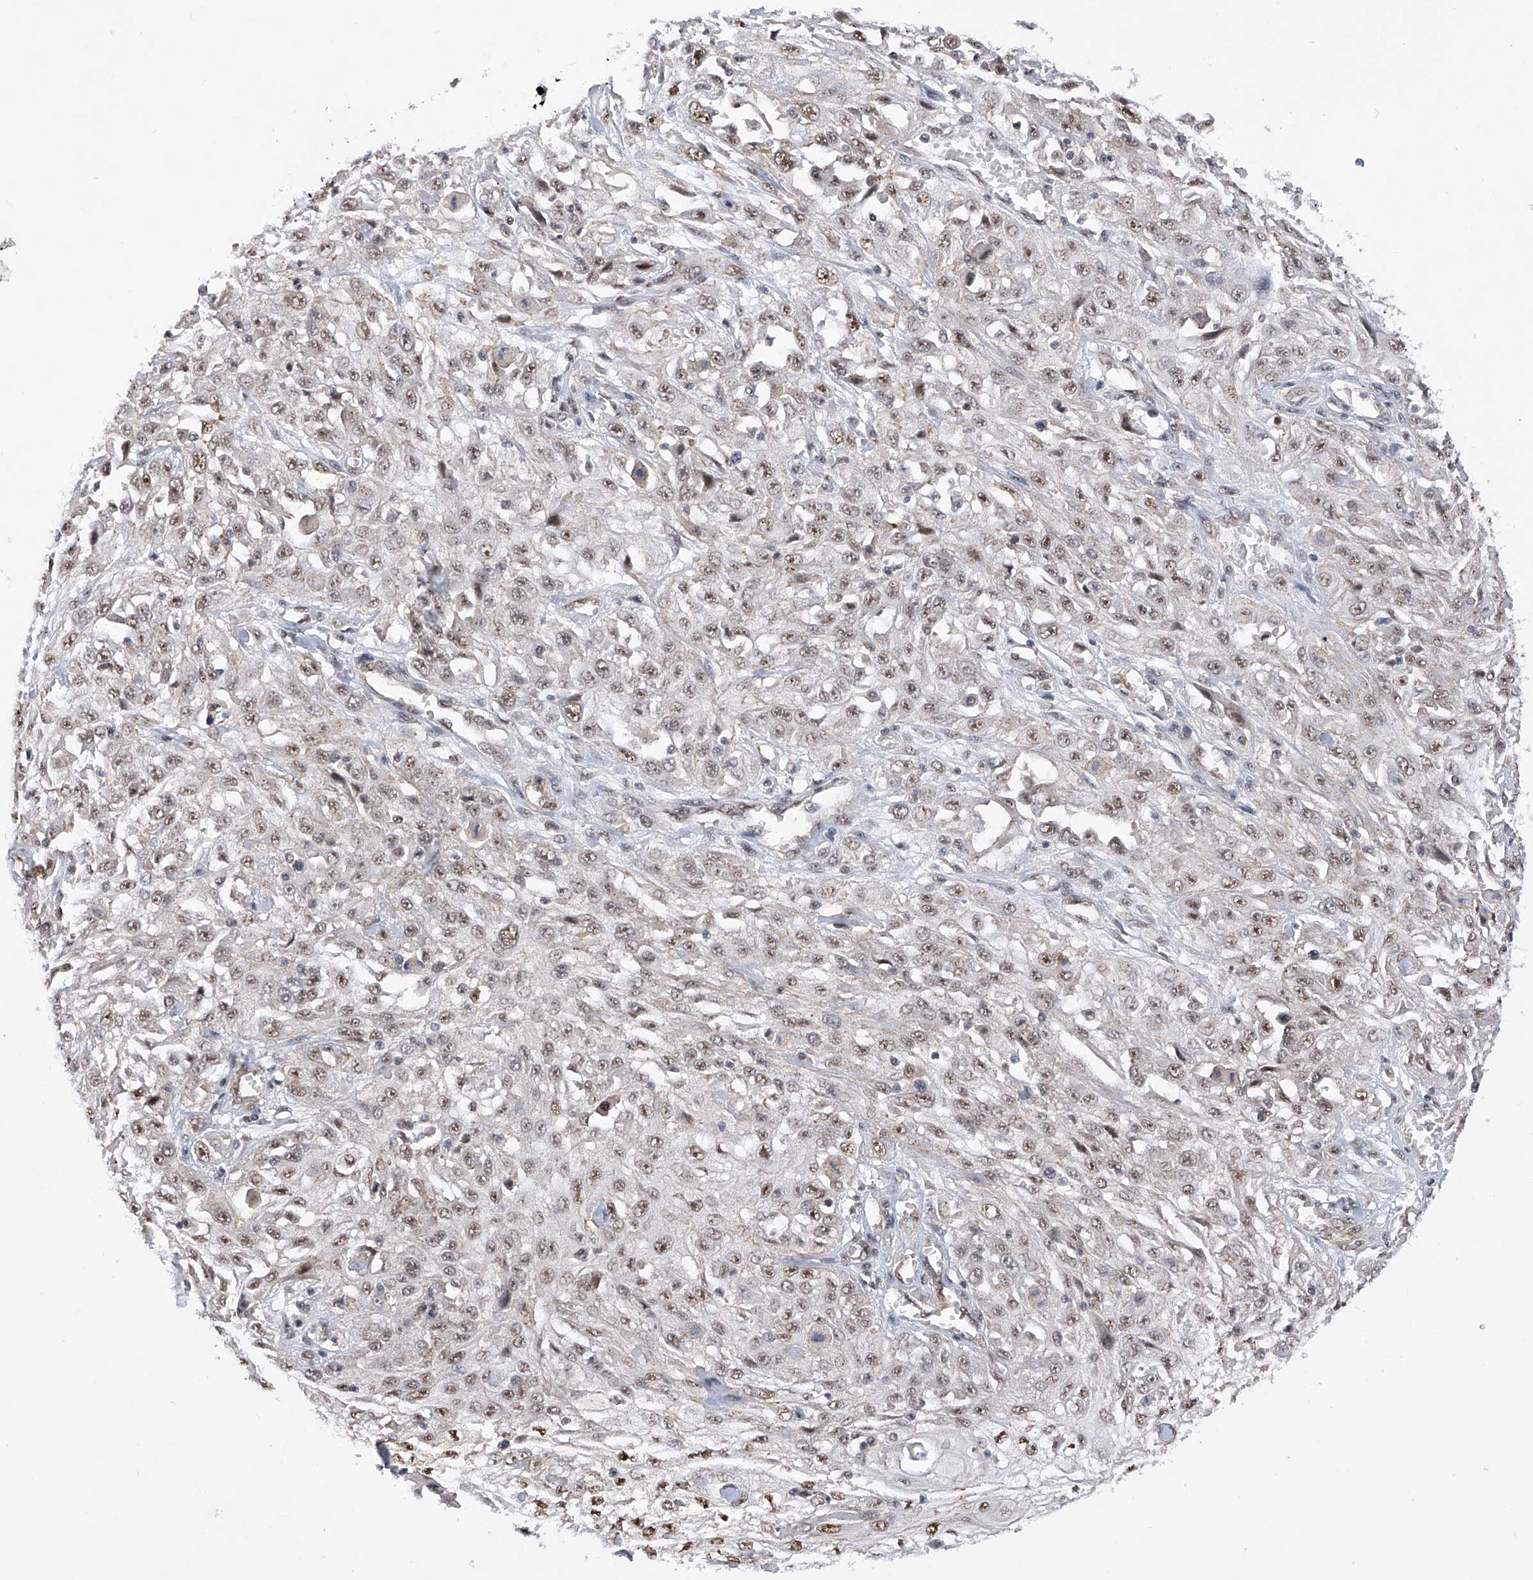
{"staining": {"intensity": "weak", "quantity": ">75%", "location": "nuclear"}, "tissue": "skin cancer", "cell_type": "Tumor cells", "image_type": "cancer", "snomed": [{"axis": "morphology", "description": "Squamous cell carcinoma, NOS"}, {"axis": "morphology", "description": "Squamous cell carcinoma, metastatic, NOS"}, {"axis": "topography", "description": "Skin"}, {"axis": "topography", "description": "Lymph node"}], "caption": "DAB immunohistochemical staining of squamous cell carcinoma (skin) exhibits weak nuclear protein positivity in approximately >75% of tumor cells.", "gene": "NFATC4", "patient": {"sex": "male", "age": 75}}